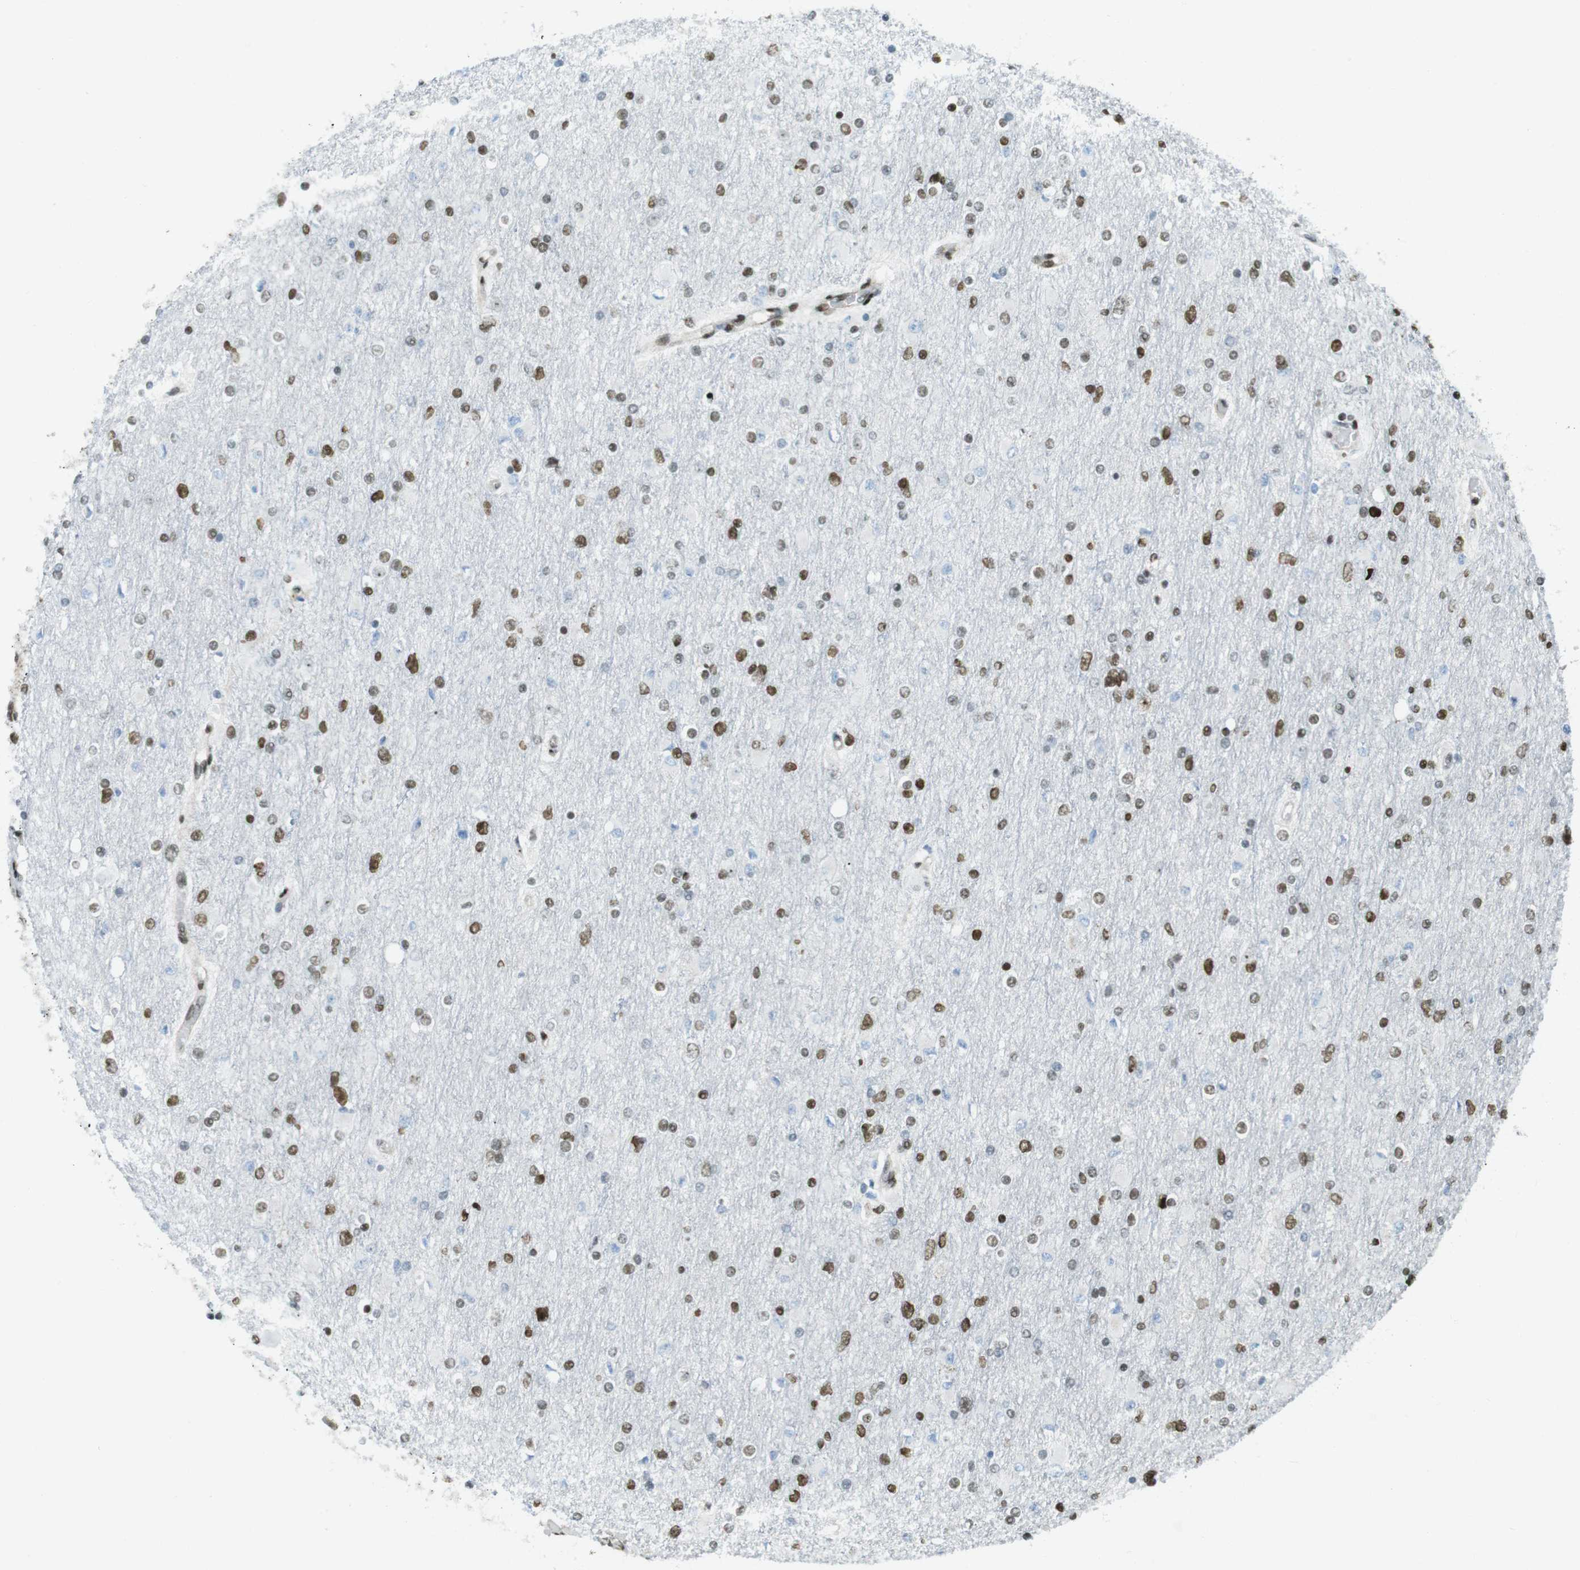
{"staining": {"intensity": "moderate", "quantity": "25%-75%", "location": "nuclear"}, "tissue": "glioma", "cell_type": "Tumor cells", "image_type": "cancer", "snomed": [{"axis": "morphology", "description": "Glioma, malignant, High grade"}, {"axis": "topography", "description": "Cerebral cortex"}], "caption": "Immunohistochemistry micrograph of neoplastic tissue: human glioma stained using IHC reveals medium levels of moderate protein expression localized specifically in the nuclear of tumor cells, appearing as a nuclear brown color.", "gene": "ARID1A", "patient": {"sex": "female", "age": 36}}